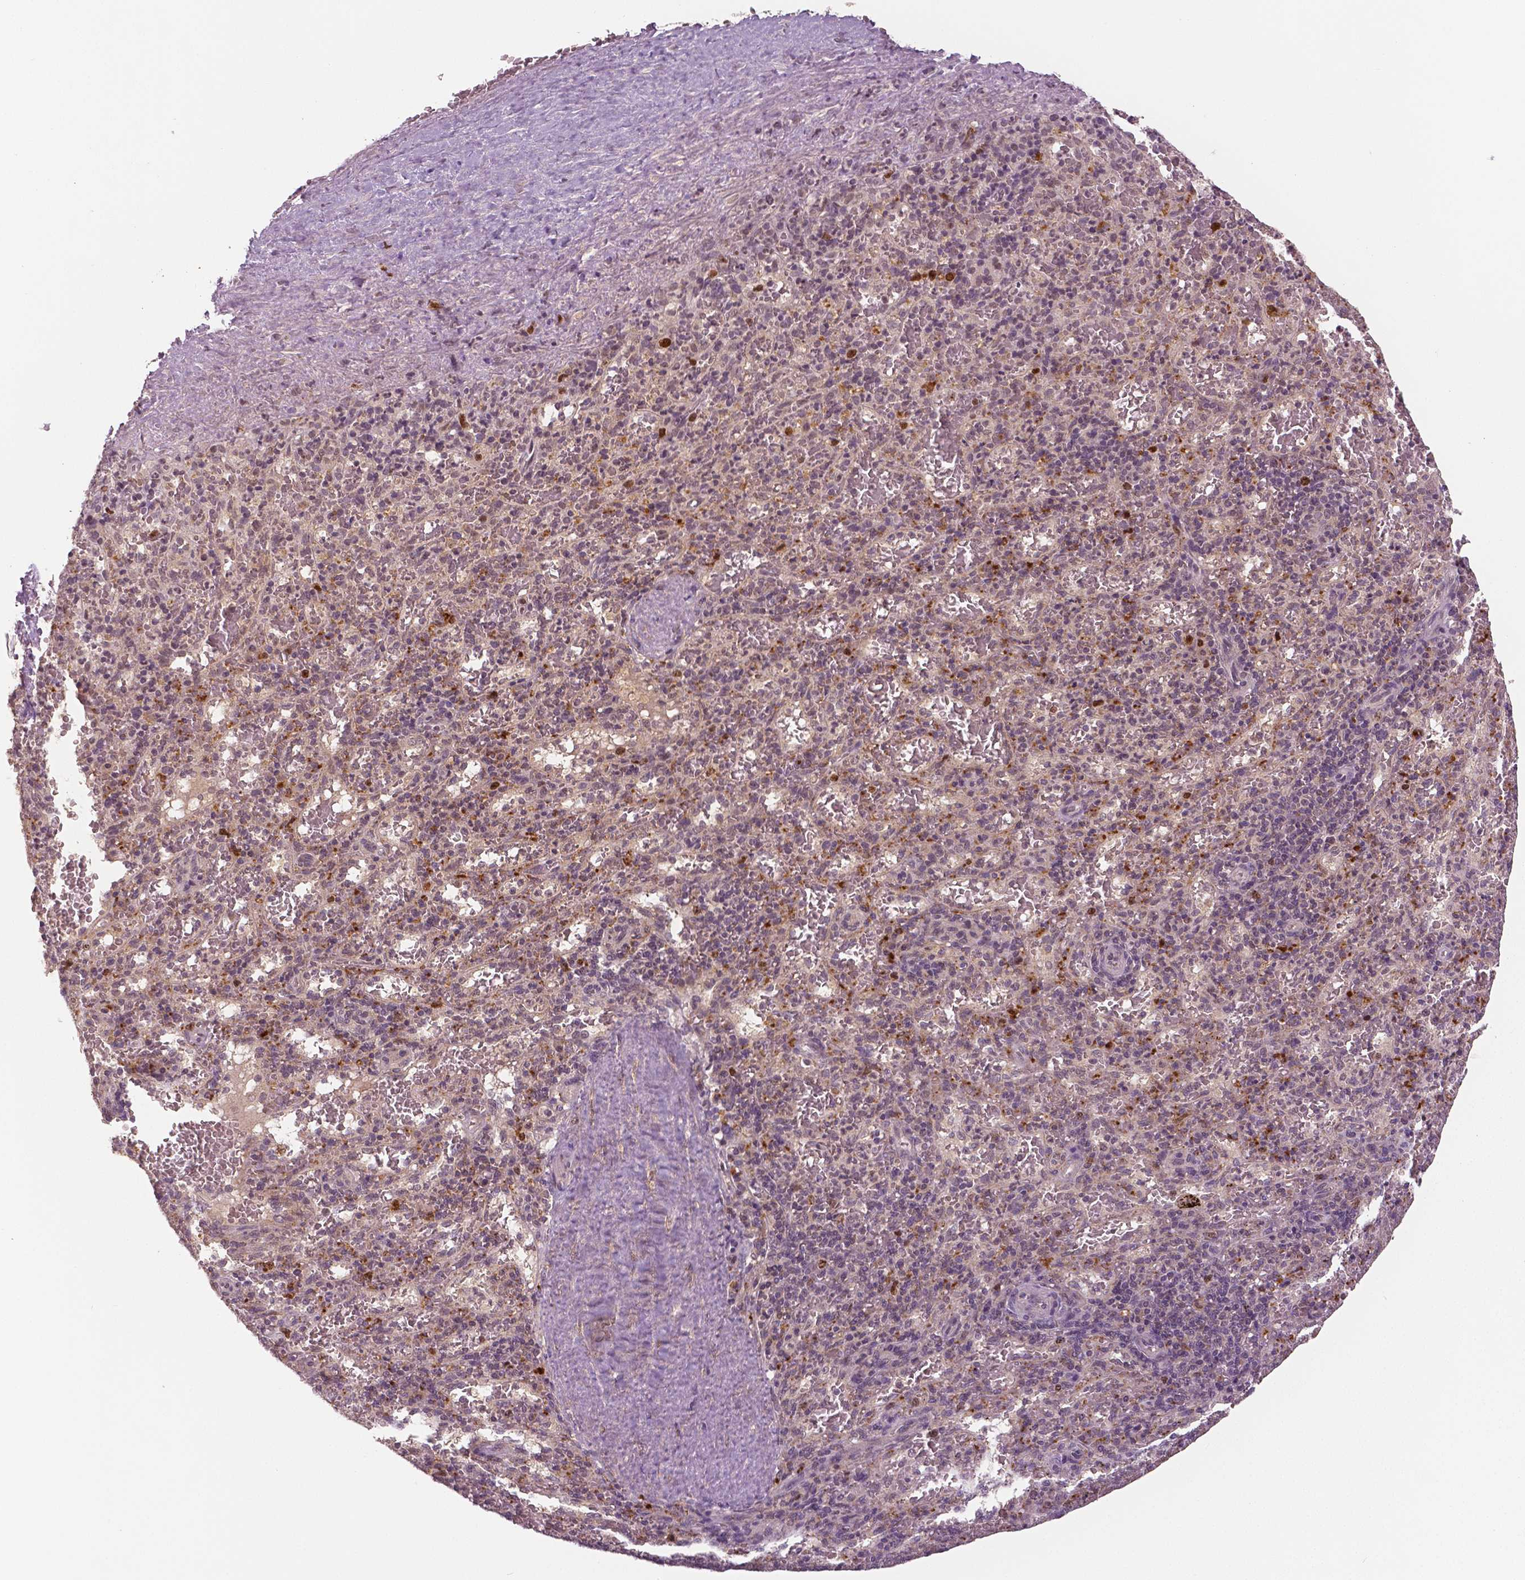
{"staining": {"intensity": "strong", "quantity": "<25%", "location": "nuclear"}, "tissue": "spleen", "cell_type": "Cells in red pulp", "image_type": "normal", "snomed": [{"axis": "morphology", "description": "Normal tissue, NOS"}, {"axis": "topography", "description": "Spleen"}], "caption": "Immunohistochemical staining of benign spleen displays strong nuclear protein expression in about <25% of cells in red pulp.", "gene": "MKI67", "patient": {"sex": "male", "age": 57}}